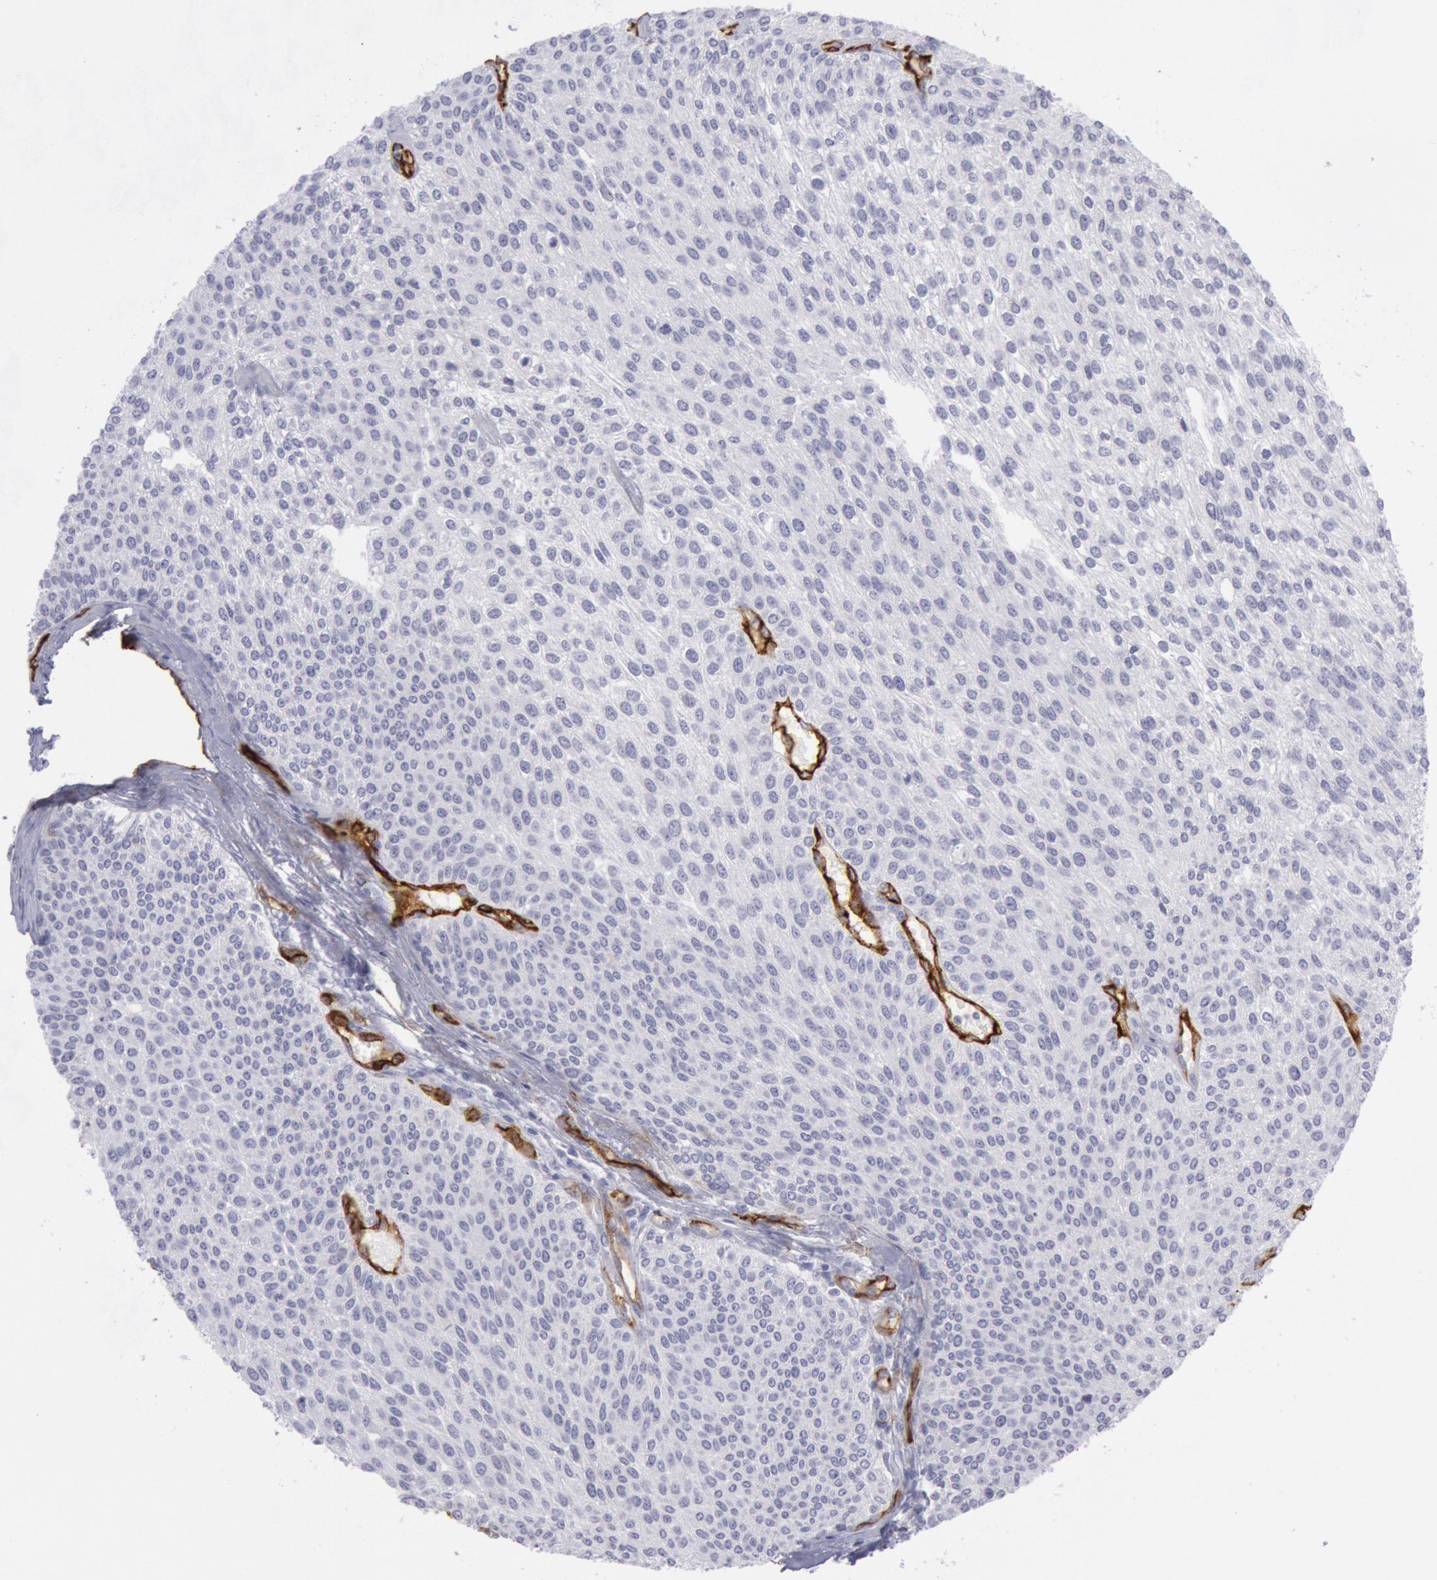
{"staining": {"intensity": "negative", "quantity": "none", "location": "none"}, "tissue": "urothelial cancer", "cell_type": "Tumor cells", "image_type": "cancer", "snomed": [{"axis": "morphology", "description": "Urothelial carcinoma, Low grade"}, {"axis": "topography", "description": "Urinary bladder"}], "caption": "Human urothelial cancer stained for a protein using IHC exhibits no staining in tumor cells.", "gene": "CDH13", "patient": {"sex": "female", "age": 73}}